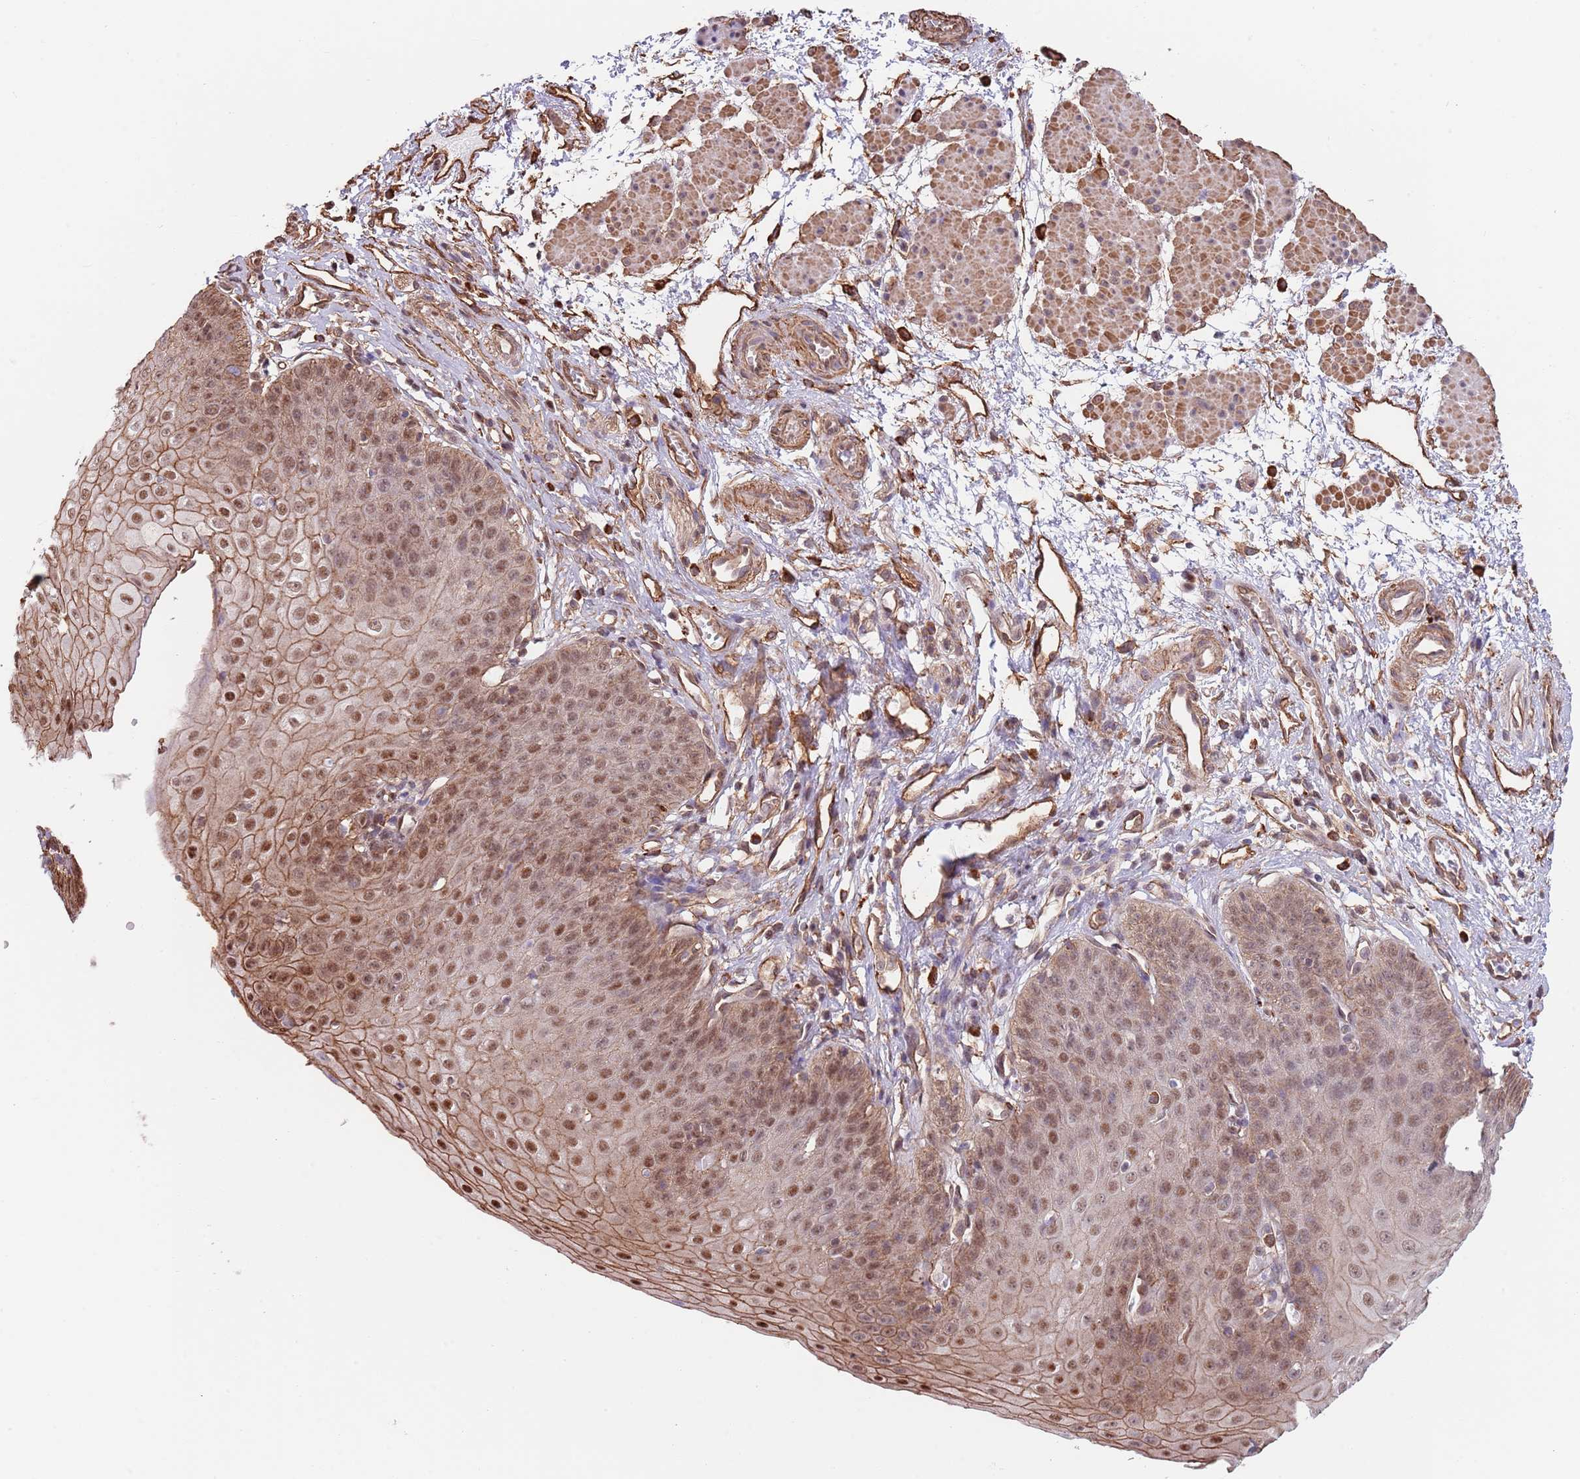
{"staining": {"intensity": "strong", "quantity": ">75%", "location": "cytoplasmic/membranous,nuclear"}, "tissue": "esophagus", "cell_type": "Squamous epithelial cells", "image_type": "normal", "snomed": [{"axis": "morphology", "description": "Normal tissue, NOS"}, {"axis": "topography", "description": "Esophagus"}], "caption": "DAB (3,3'-diaminobenzidine) immunohistochemical staining of benign esophagus exhibits strong cytoplasmic/membranous,nuclear protein positivity in about >75% of squamous epithelial cells. Nuclei are stained in blue.", "gene": "BPNT1", "patient": {"sex": "male", "age": 71}}